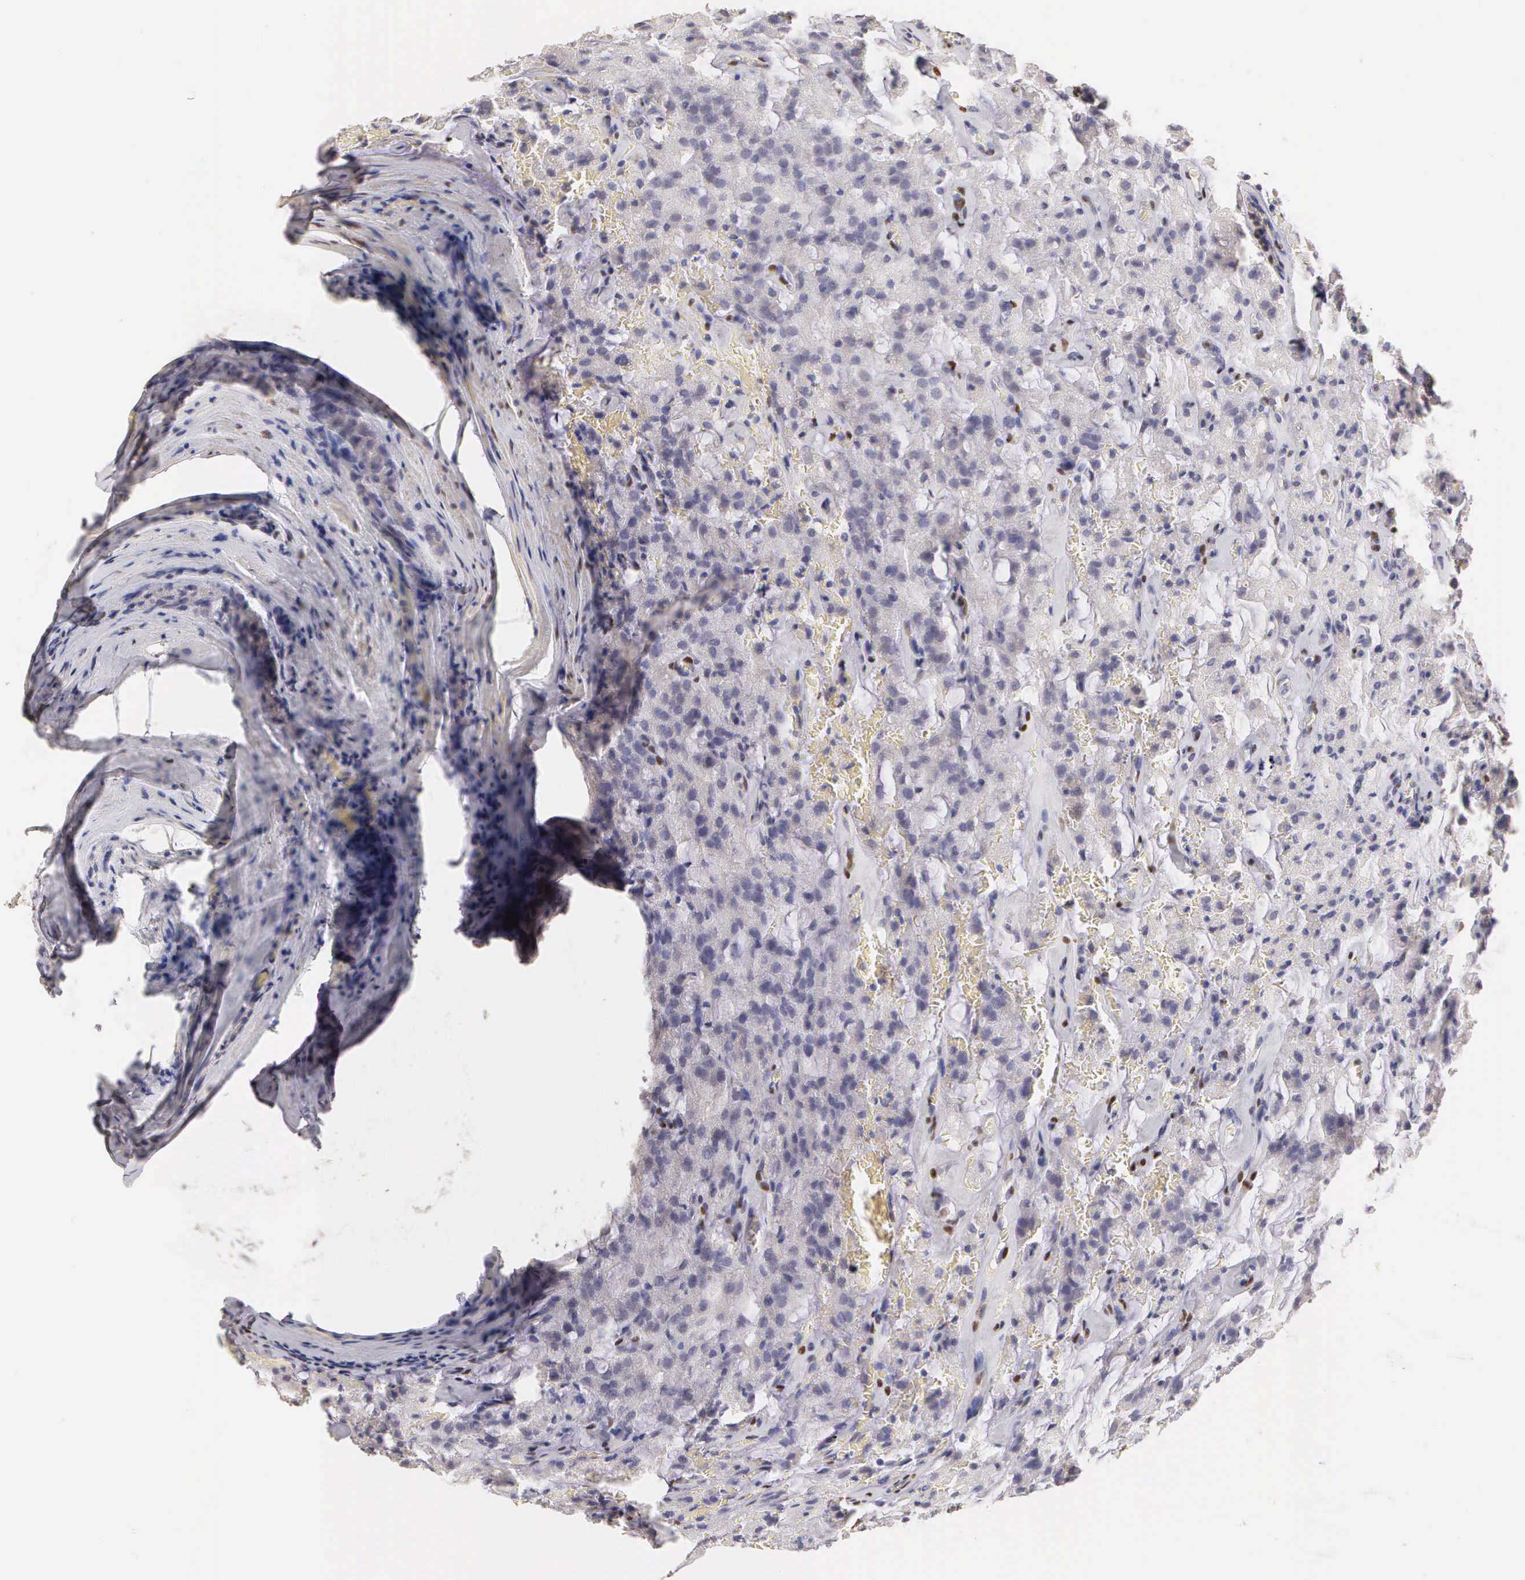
{"staining": {"intensity": "negative", "quantity": "none", "location": "none"}, "tissue": "prostate cancer", "cell_type": "Tumor cells", "image_type": "cancer", "snomed": [{"axis": "morphology", "description": "Adenocarcinoma, Medium grade"}, {"axis": "topography", "description": "Prostate"}], "caption": "Human medium-grade adenocarcinoma (prostate) stained for a protein using IHC exhibits no staining in tumor cells.", "gene": "ESR1", "patient": {"sex": "male", "age": 60}}